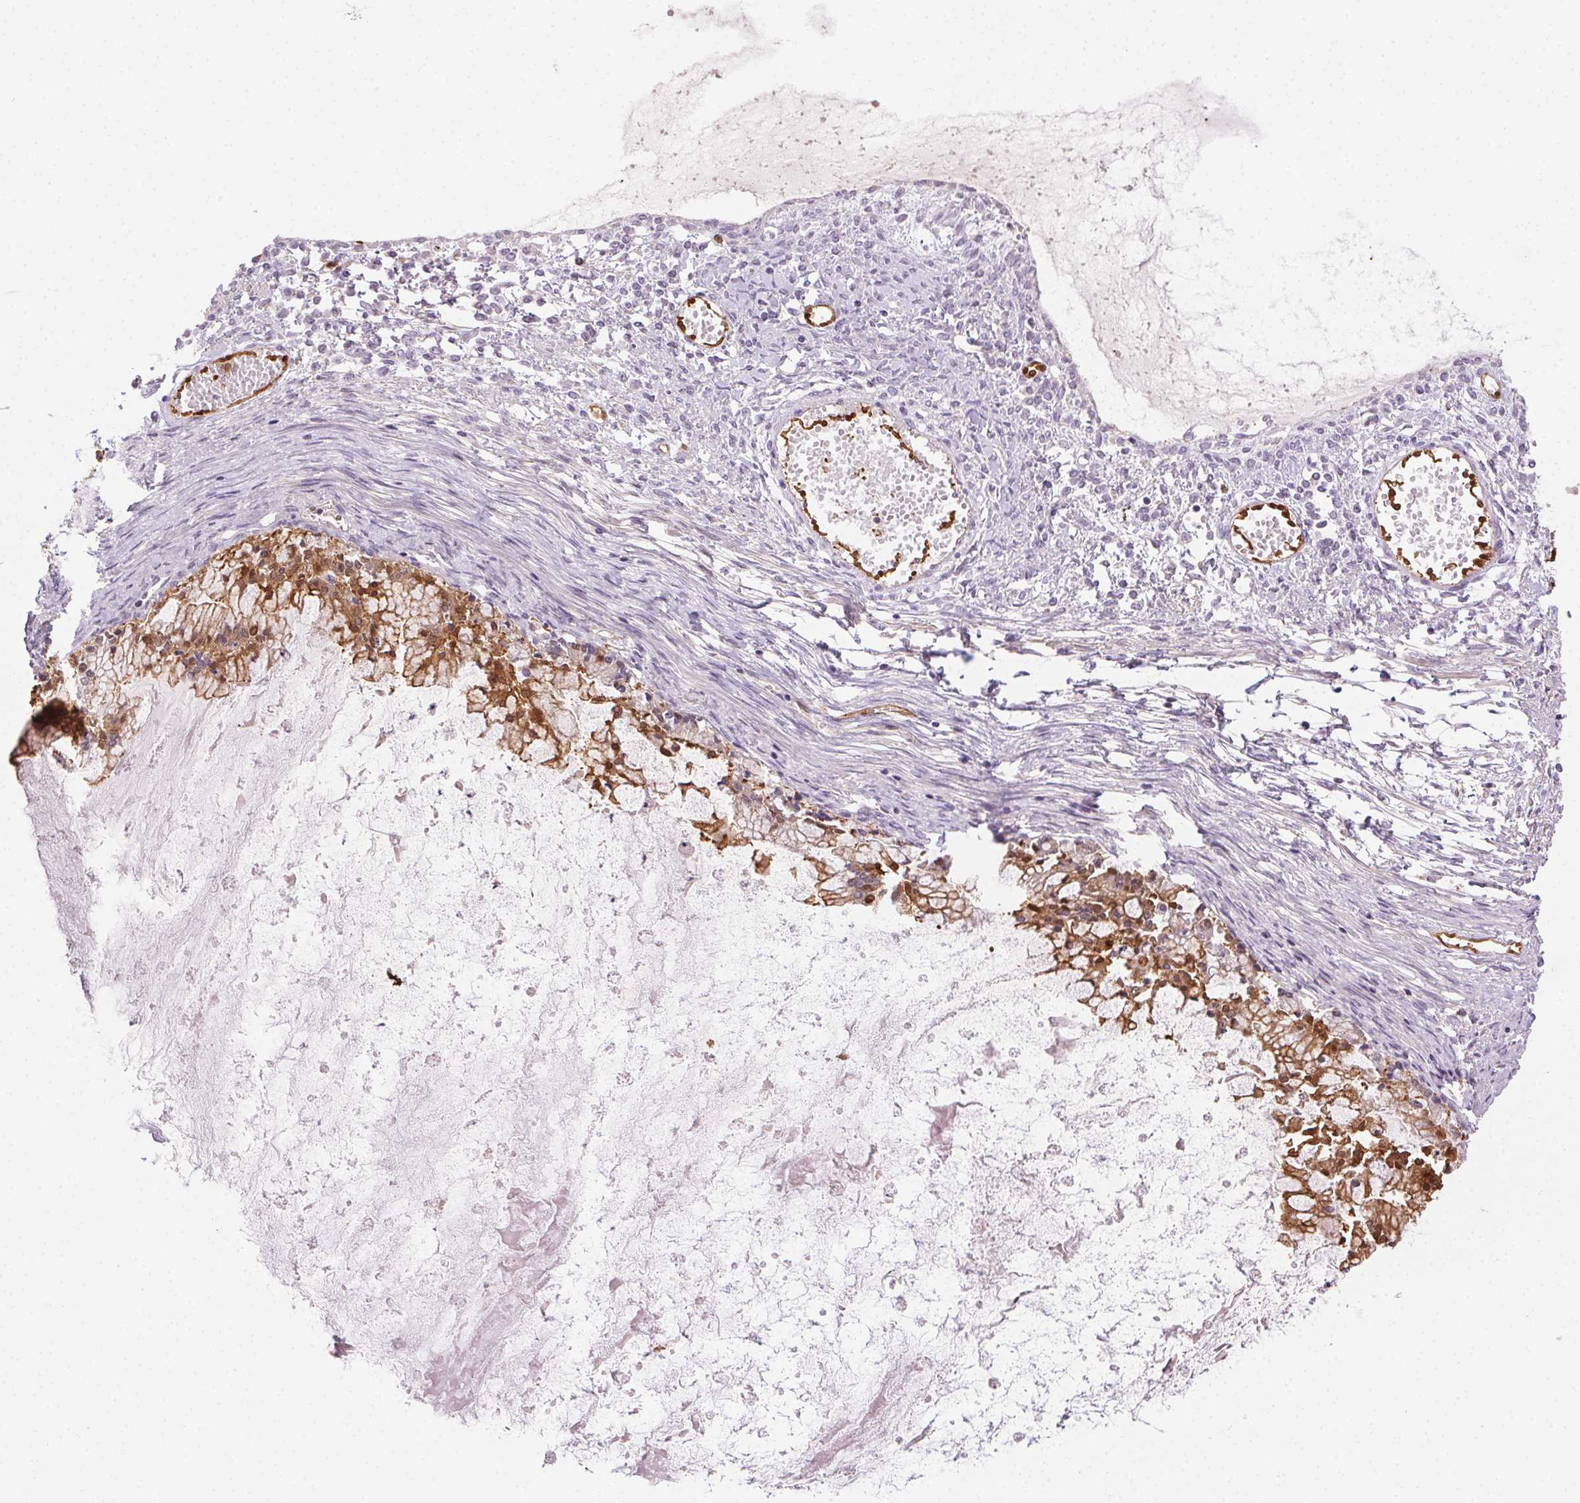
{"staining": {"intensity": "moderate", "quantity": ">75%", "location": "cytoplasmic/membranous,nuclear"}, "tissue": "ovarian cancer", "cell_type": "Tumor cells", "image_type": "cancer", "snomed": [{"axis": "morphology", "description": "Cystadenocarcinoma, mucinous, NOS"}, {"axis": "topography", "description": "Ovary"}], "caption": "Protein analysis of mucinous cystadenocarcinoma (ovarian) tissue shows moderate cytoplasmic/membranous and nuclear positivity in approximately >75% of tumor cells. (DAB IHC, brown staining for protein, blue staining for nuclei).", "gene": "TMEM45A", "patient": {"sex": "female", "age": 67}}